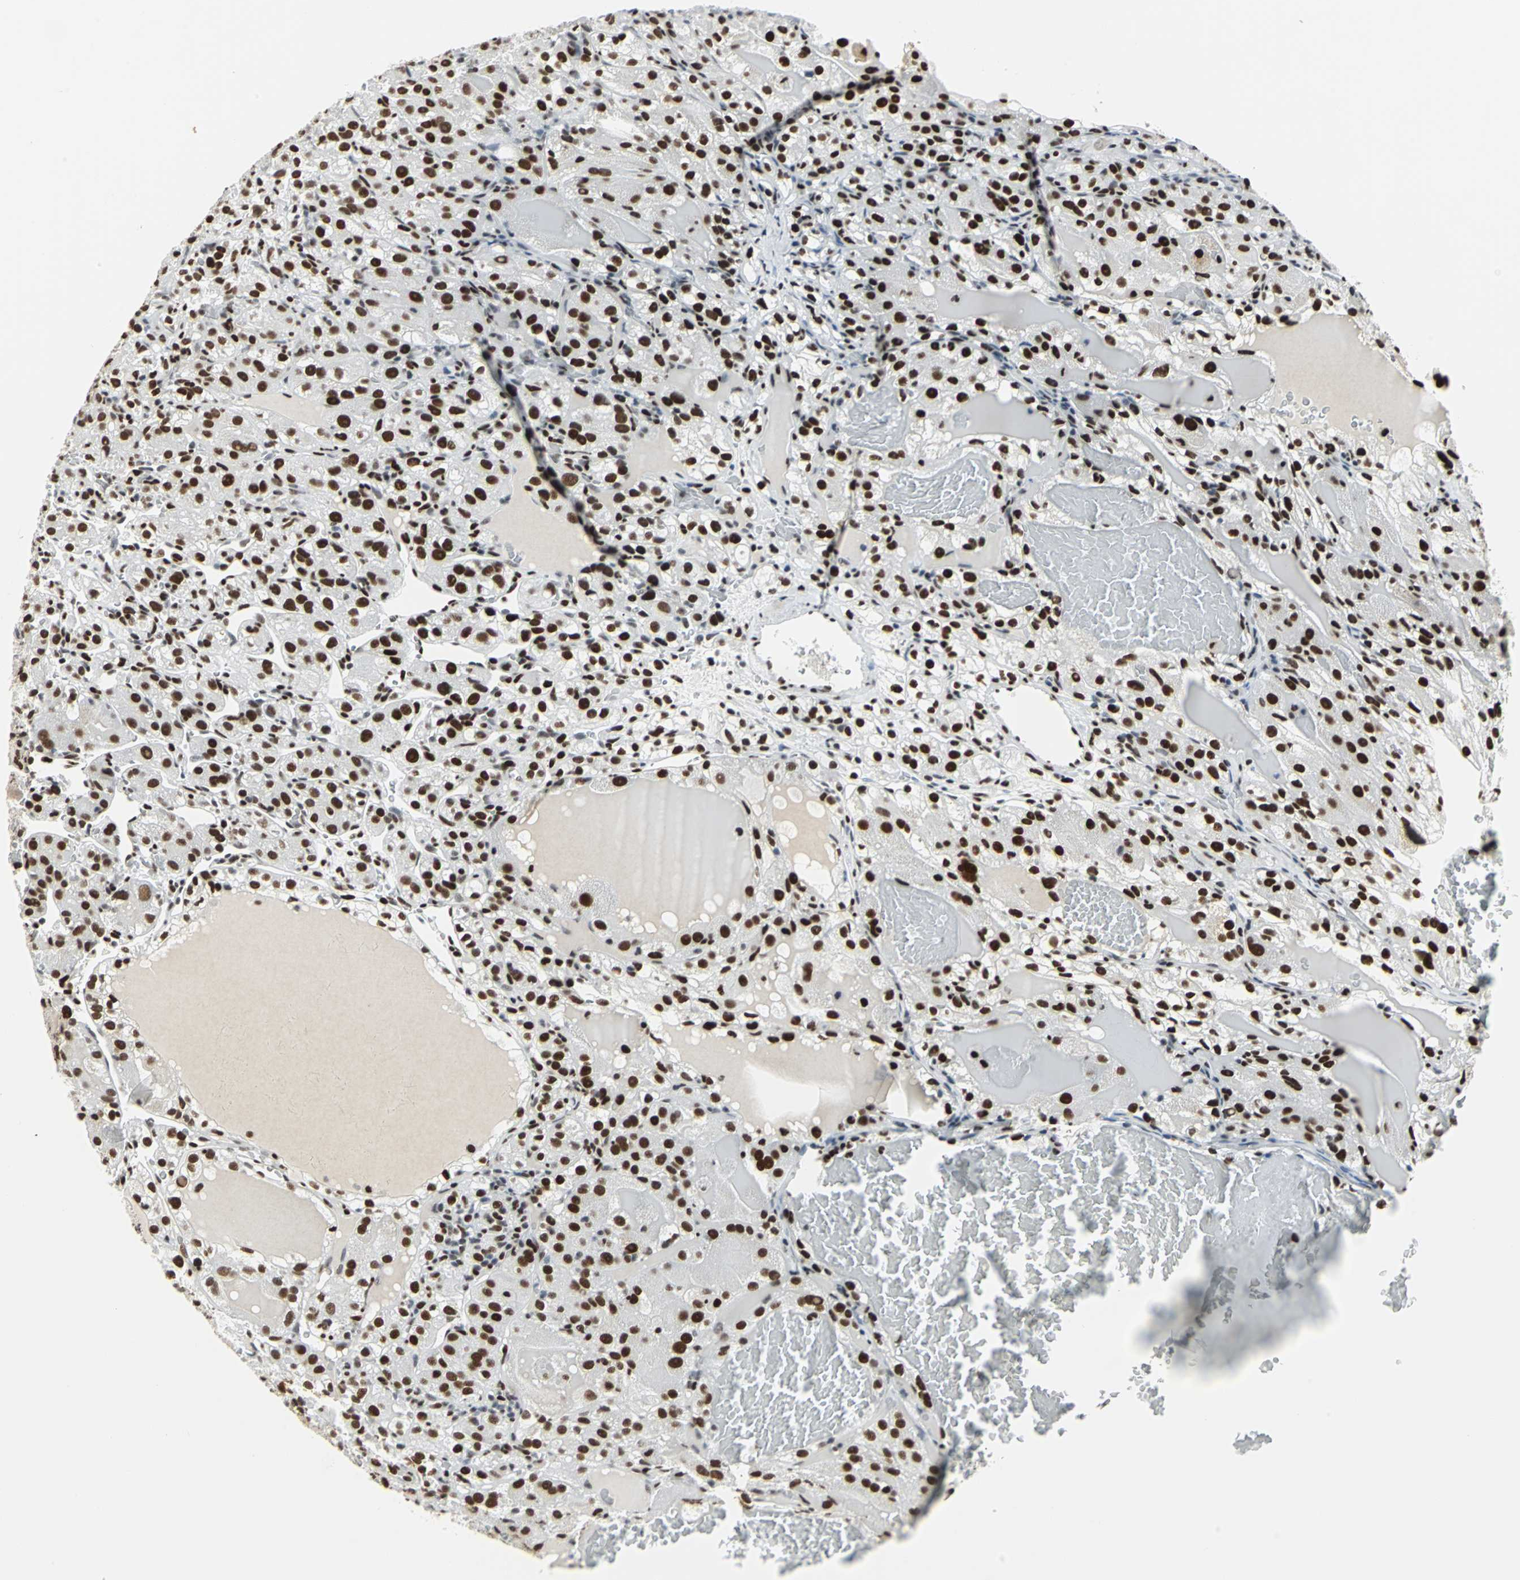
{"staining": {"intensity": "strong", "quantity": ">75%", "location": "nuclear"}, "tissue": "renal cancer", "cell_type": "Tumor cells", "image_type": "cancer", "snomed": [{"axis": "morphology", "description": "Normal tissue, NOS"}, {"axis": "morphology", "description": "Adenocarcinoma, NOS"}, {"axis": "topography", "description": "Kidney"}], "caption": "DAB (3,3'-diaminobenzidine) immunohistochemical staining of human renal adenocarcinoma demonstrates strong nuclear protein staining in approximately >75% of tumor cells.", "gene": "HDAC2", "patient": {"sex": "male", "age": 61}}